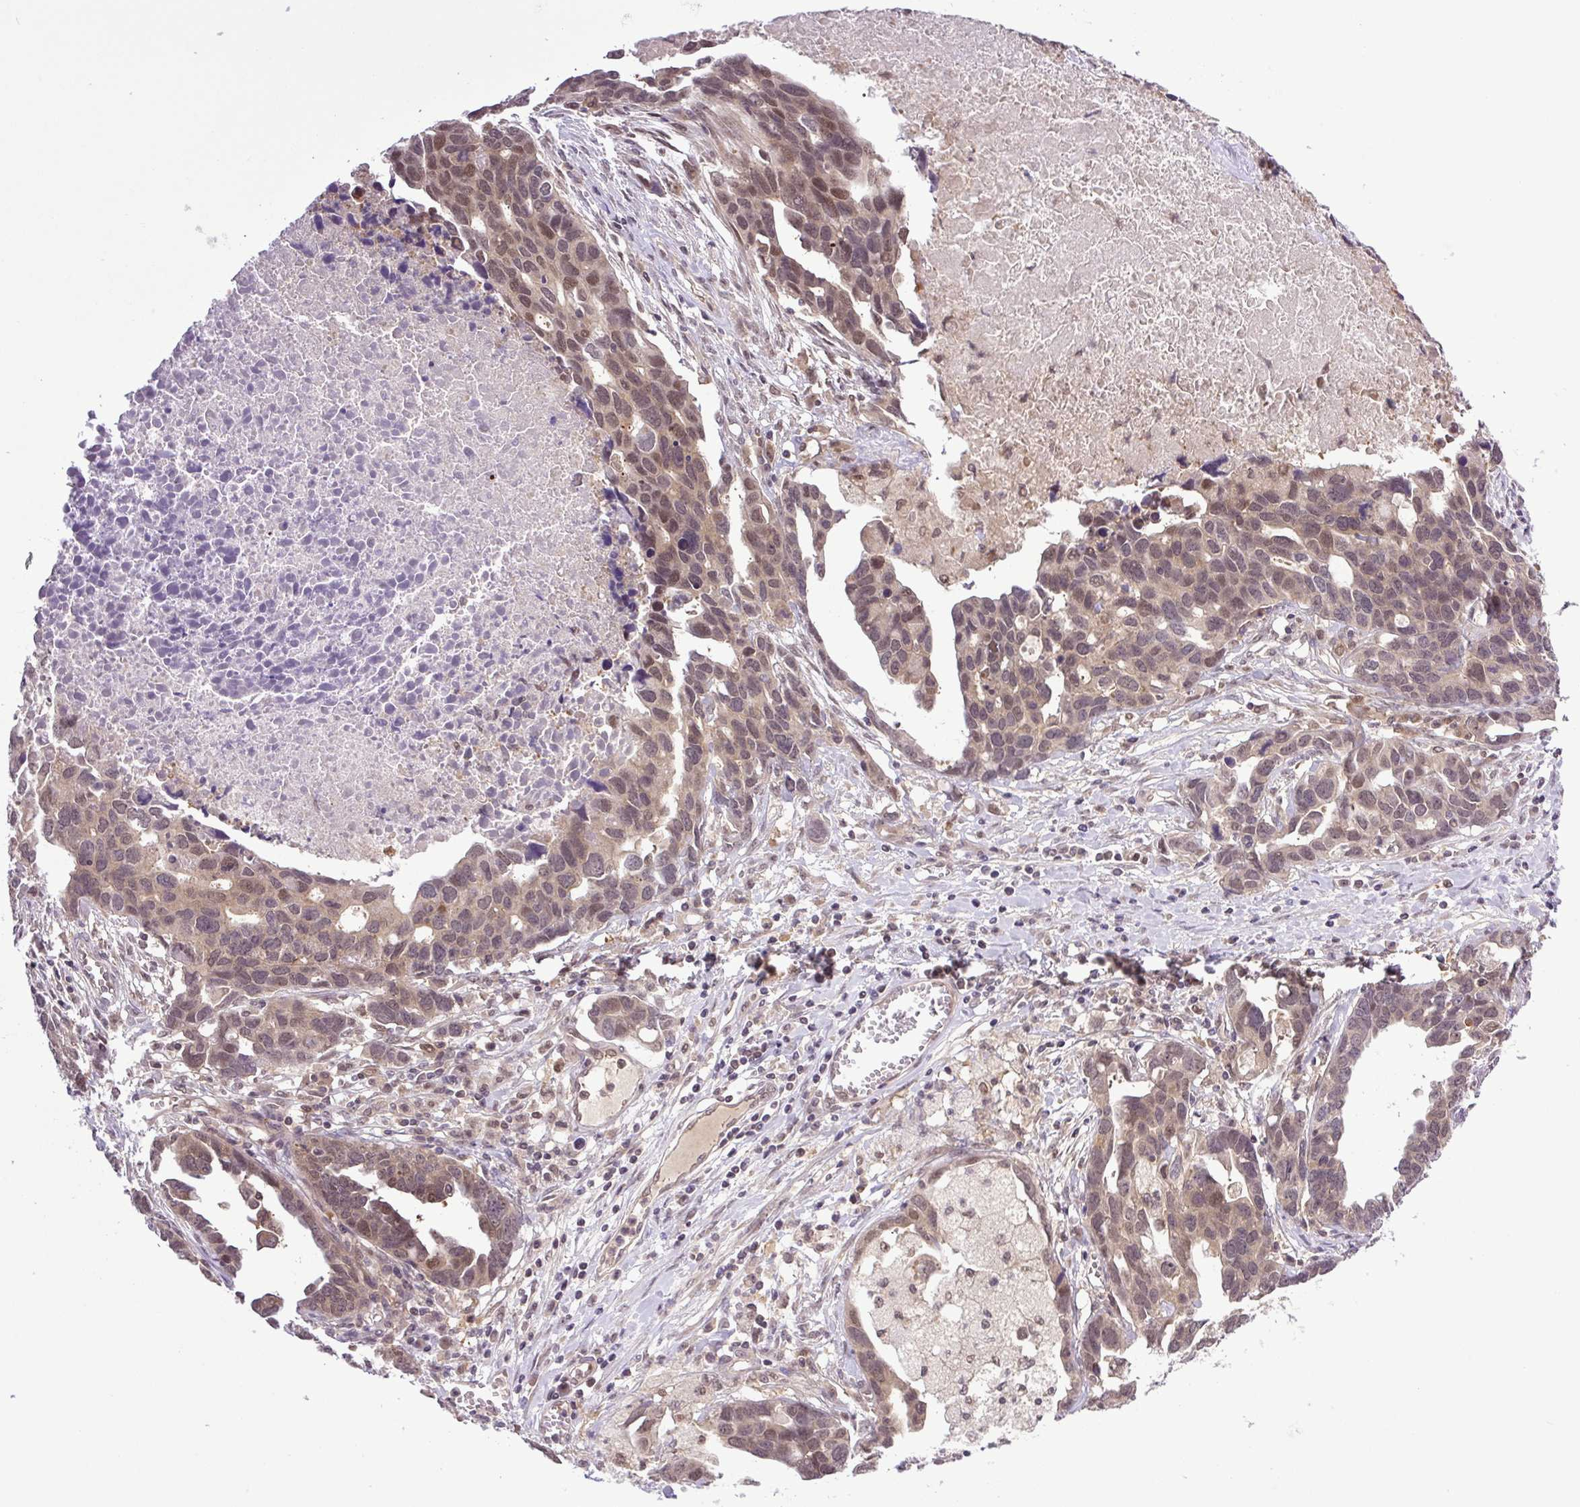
{"staining": {"intensity": "moderate", "quantity": "<25%", "location": "nuclear"}, "tissue": "ovarian cancer", "cell_type": "Tumor cells", "image_type": "cancer", "snomed": [{"axis": "morphology", "description": "Cystadenocarcinoma, serous, NOS"}, {"axis": "topography", "description": "Ovary"}], "caption": "Immunohistochemical staining of human ovarian cancer demonstrates low levels of moderate nuclear protein staining in approximately <25% of tumor cells. The staining was performed using DAB (3,3'-diaminobenzidine), with brown indicating positive protein expression. Nuclei are stained blue with hematoxylin.", "gene": "SGTA", "patient": {"sex": "female", "age": 54}}